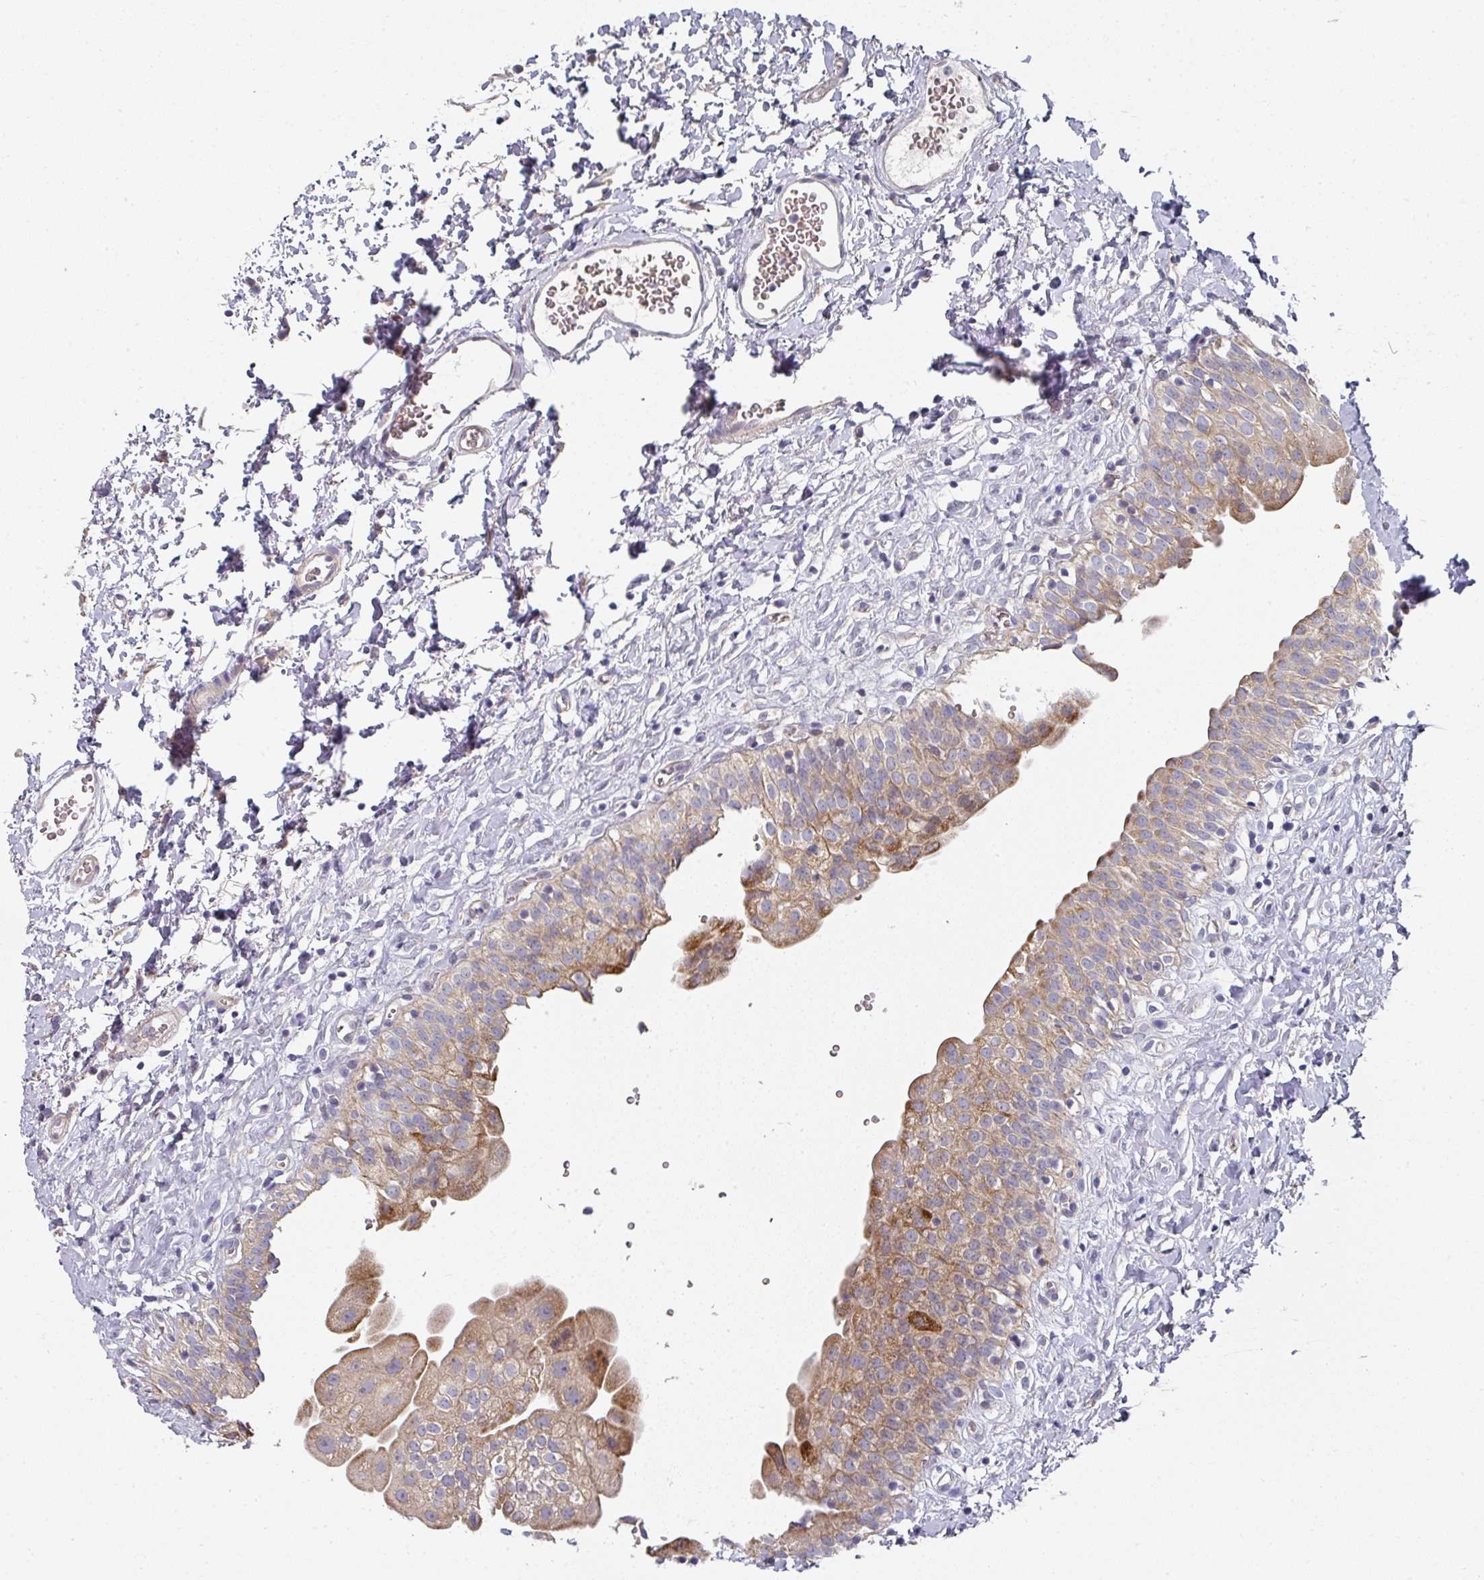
{"staining": {"intensity": "moderate", "quantity": ">75%", "location": "cytoplasmic/membranous"}, "tissue": "urinary bladder", "cell_type": "Urothelial cells", "image_type": "normal", "snomed": [{"axis": "morphology", "description": "Normal tissue, NOS"}, {"axis": "topography", "description": "Urinary bladder"}], "caption": "Urinary bladder stained with immunohistochemistry (IHC) shows moderate cytoplasmic/membranous expression in approximately >75% of urothelial cells. Immunohistochemistry stains the protein of interest in brown and the nuclei are stained blue.", "gene": "PYROXD2", "patient": {"sex": "male", "age": 51}}